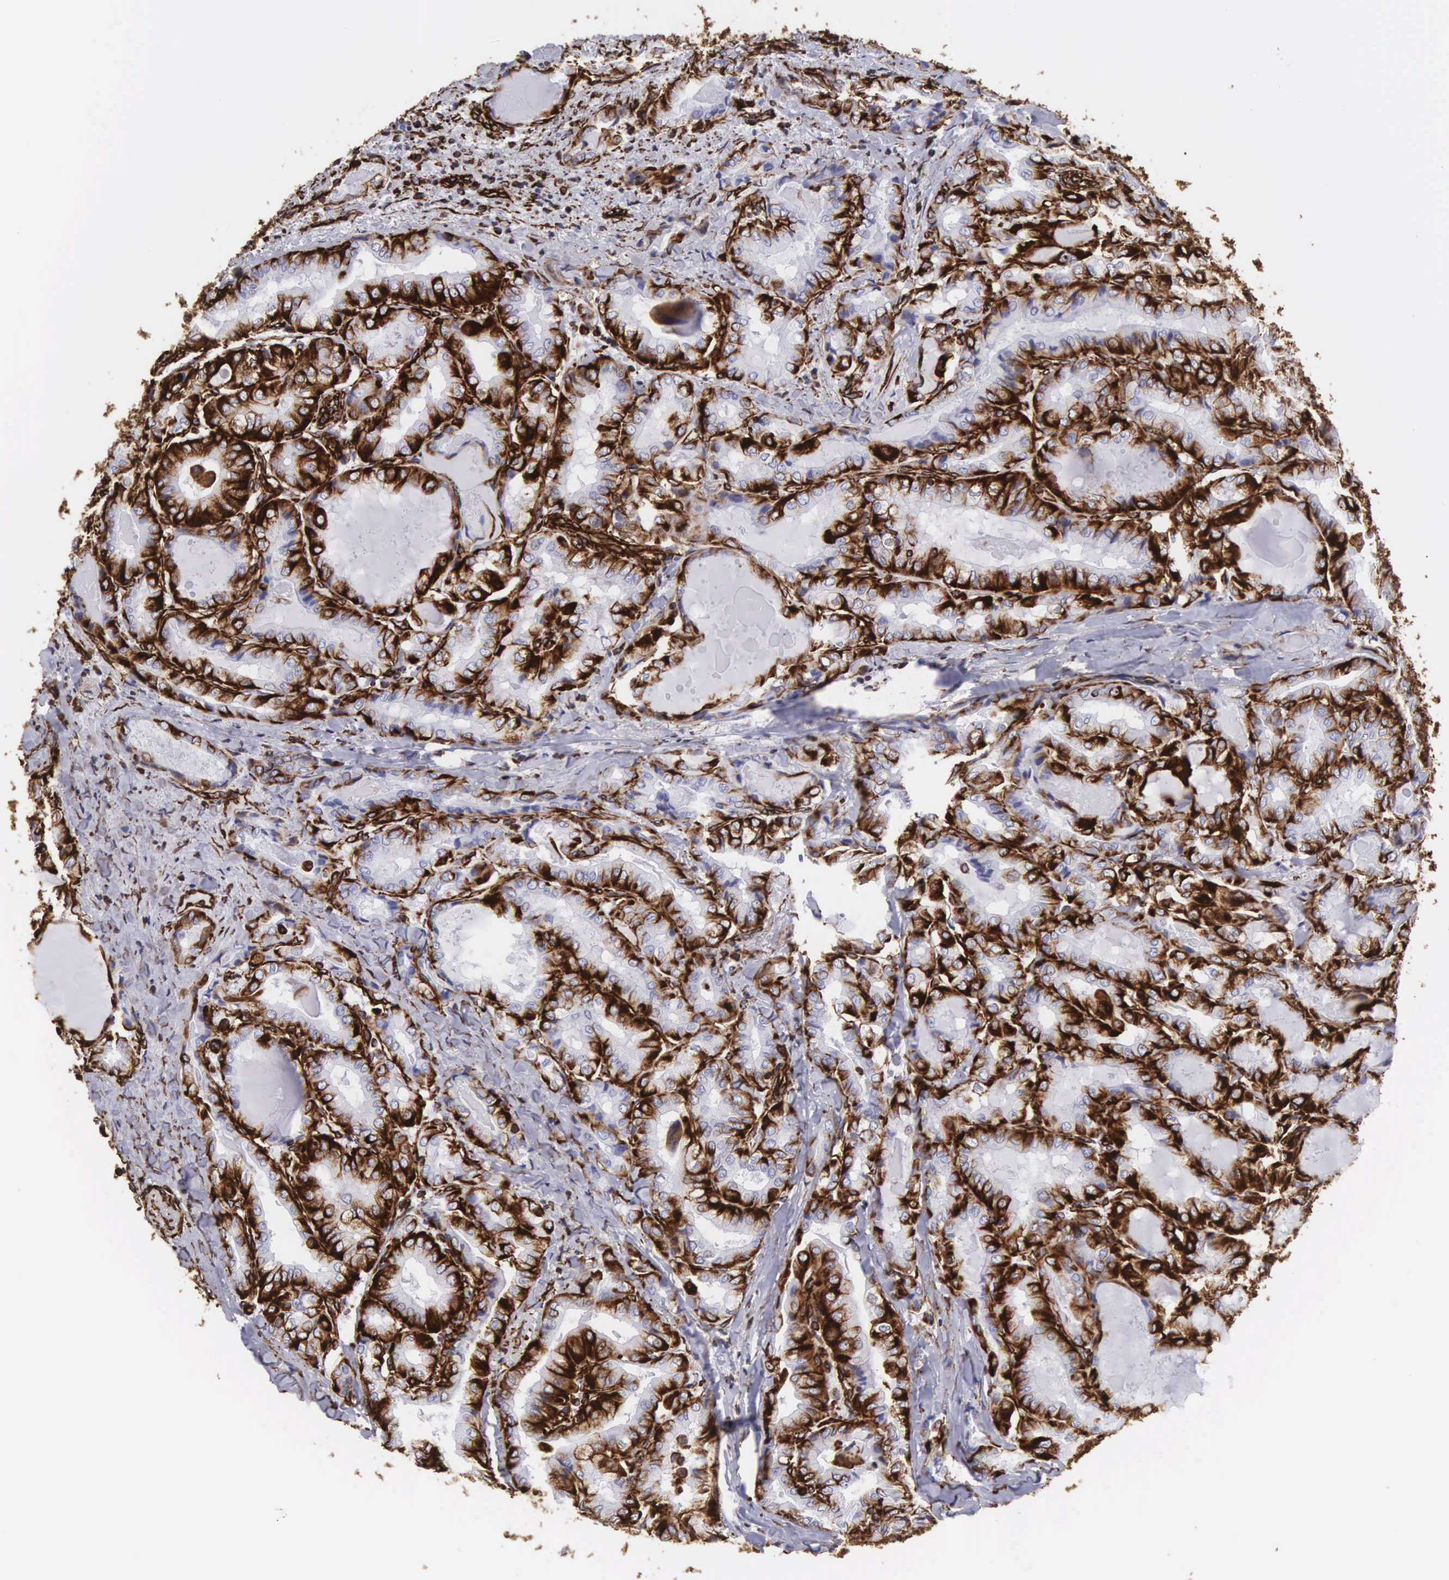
{"staining": {"intensity": "strong", "quantity": ">75%", "location": "cytoplasmic/membranous,nuclear"}, "tissue": "thyroid cancer", "cell_type": "Tumor cells", "image_type": "cancer", "snomed": [{"axis": "morphology", "description": "Papillary adenocarcinoma, NOS"}, {"axis": "topography", "description": "Thyroid gland"}], "caption": "Human papillary adenocarcinoma (thyroid) stained for a protein (brown) demonstrates strong cytoplasmic/membranous and nuclear positive expression in about >75% of tumor cells.", "gene": "VIM", "patient": {"sex": "female", "age": 71}}